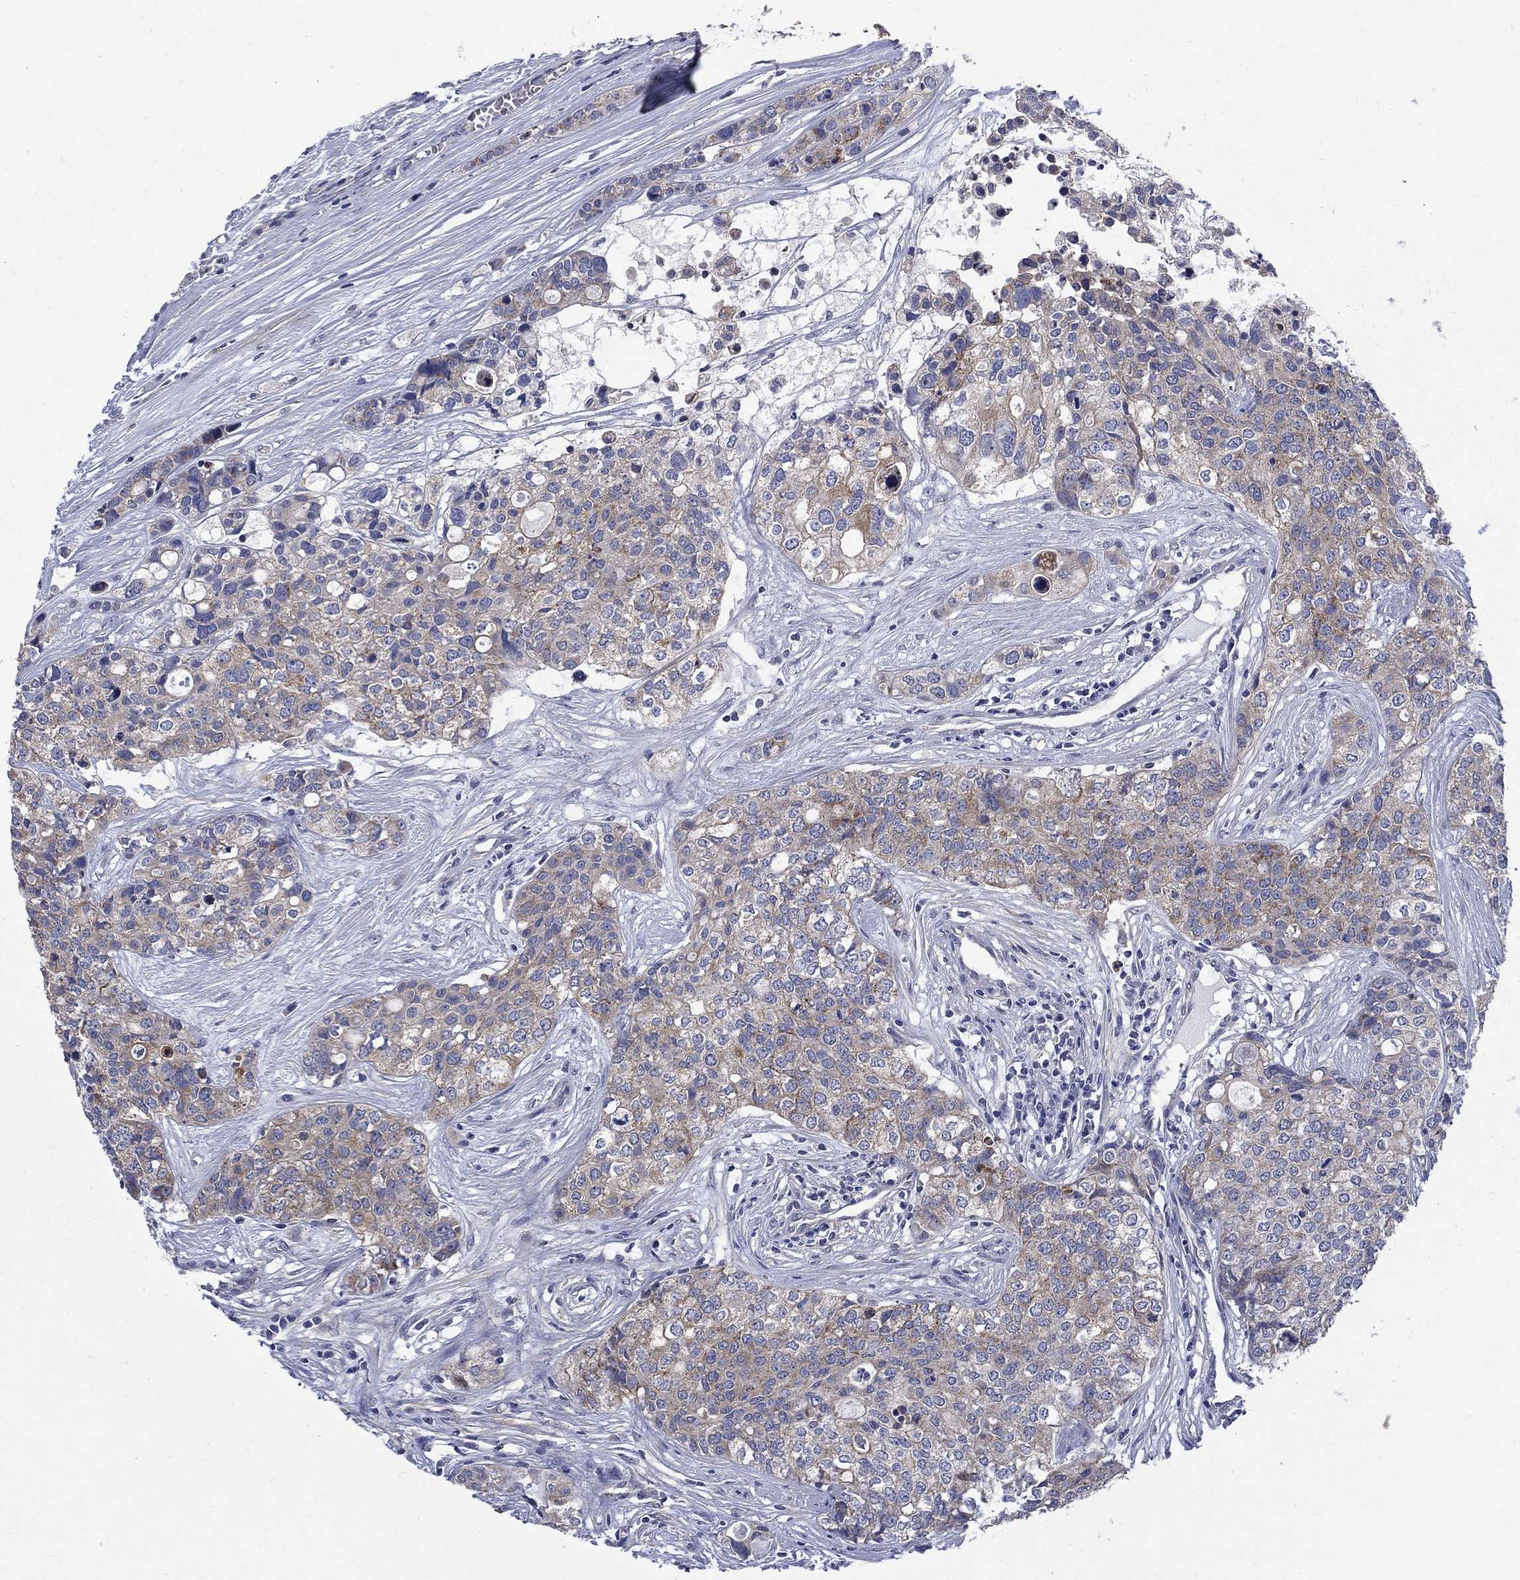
{"staining": {"intensity": "weak", "quantity": "25%-75%", "location": "cytoplasmic/membranous"}, "tissue": "carcinoid", "cell_type": "Tumor cells", "image_type": "cancer", "snomed": [{"axis": "morphology", "description": "Carcinoid, malignant, NOS"}, {"axis": "topography", "description": "Colon"}], "caption": "There is low levels of weak cytoplasmic/membranous expression in tumor cells of carcinoid, as demonstrated by immunohistochemical staining (brown color).", "gene": "HSPA12A", "patient": {"sex": "male", "age": 81}}